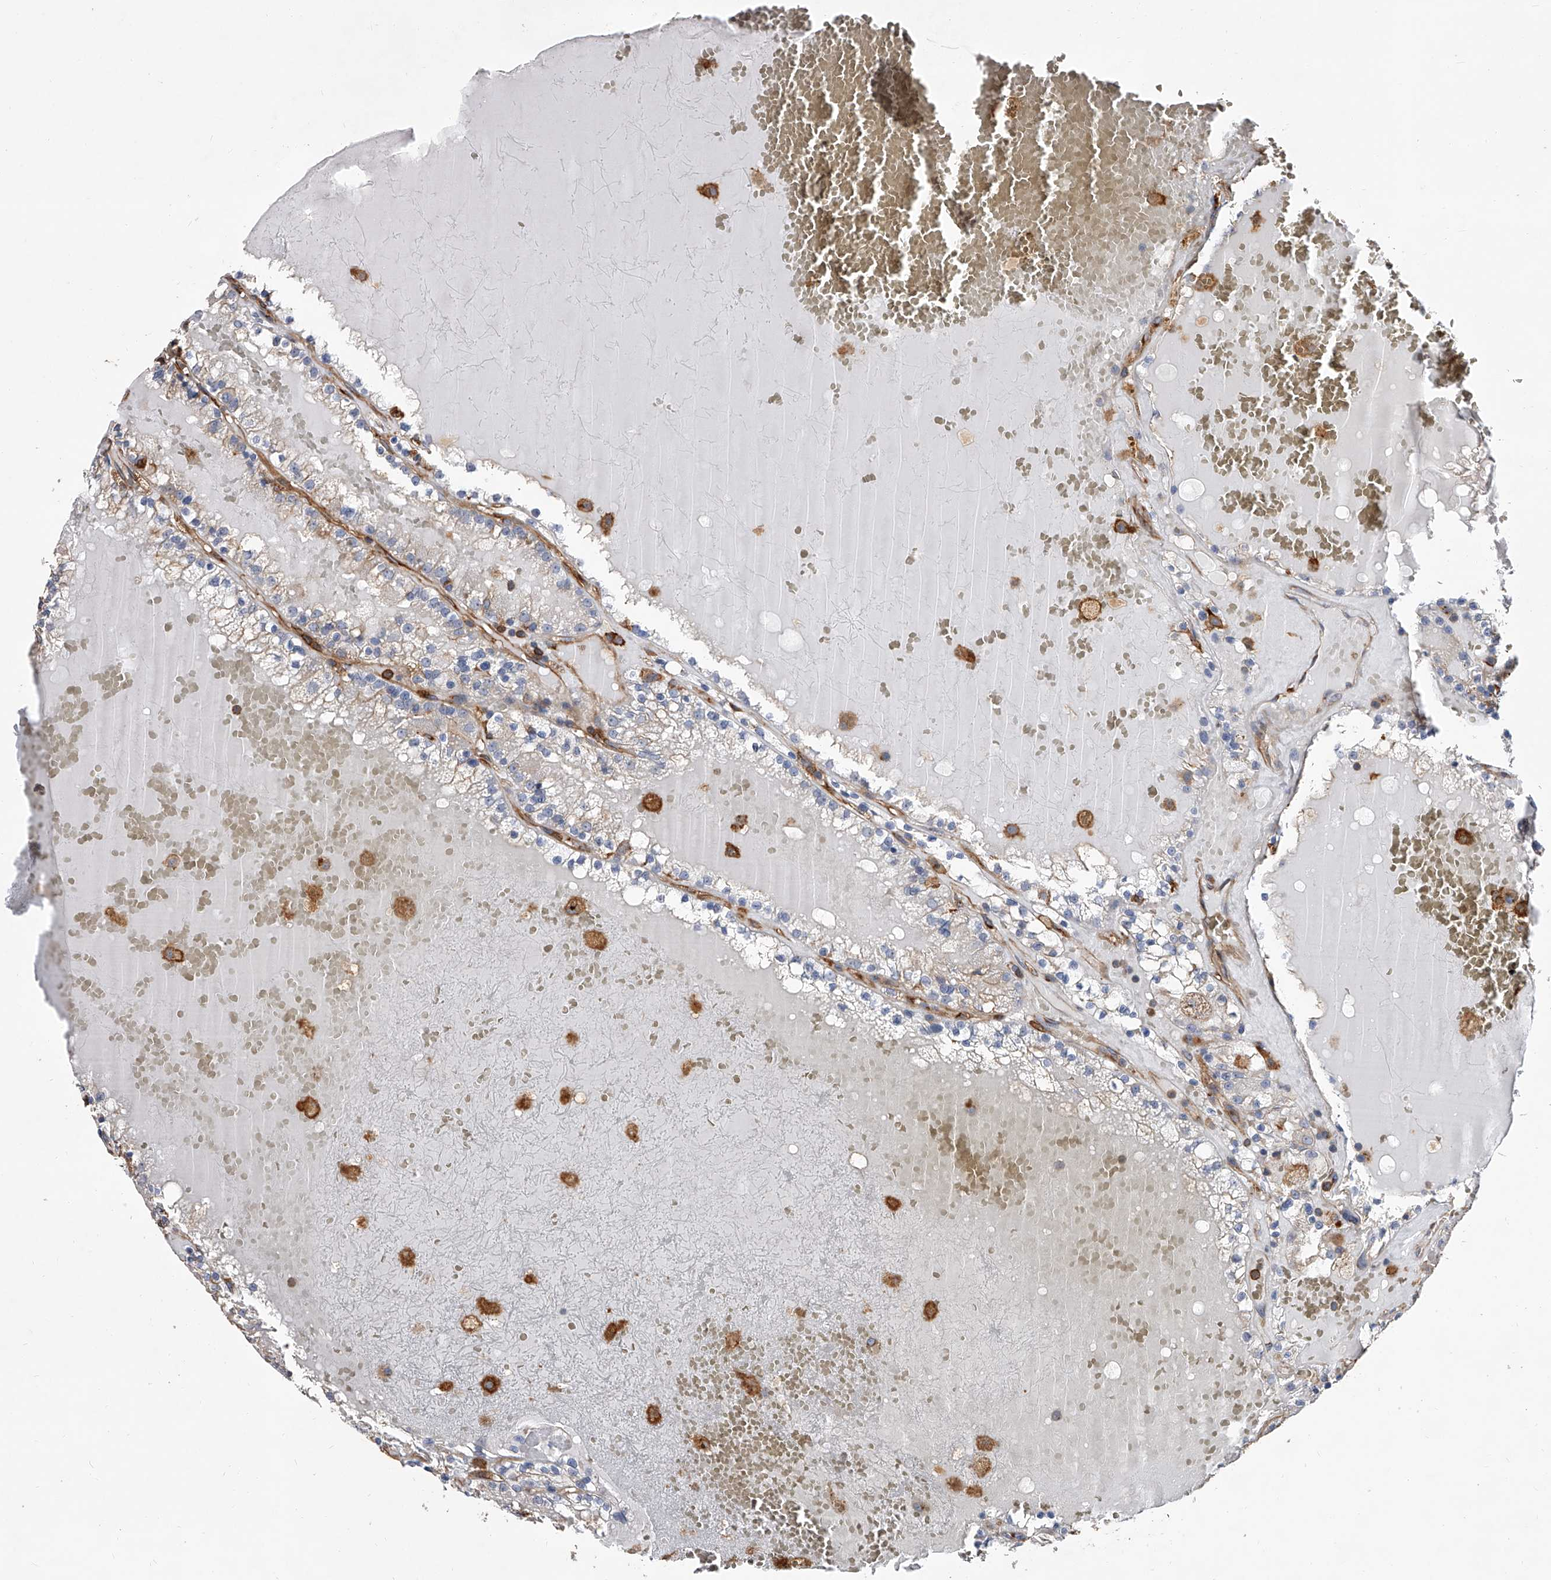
{"staining": {"intensity": "negative", "quantity": "none", "location": "none"}, "tissue": "renal cancer", "cell_type": "Tumor cells", "image_type": "cancer", "snomed": [{"axis": "morphology", "description": "Adenocarcinoma, NOS"}, {"axis": "topography", "description": "Kidney"}], "caption": "The micrograph displays no significant positivity in tumor cells of renal cancer.", "gene": "PISD", "patient": {"sex": "female", "age": 56}}